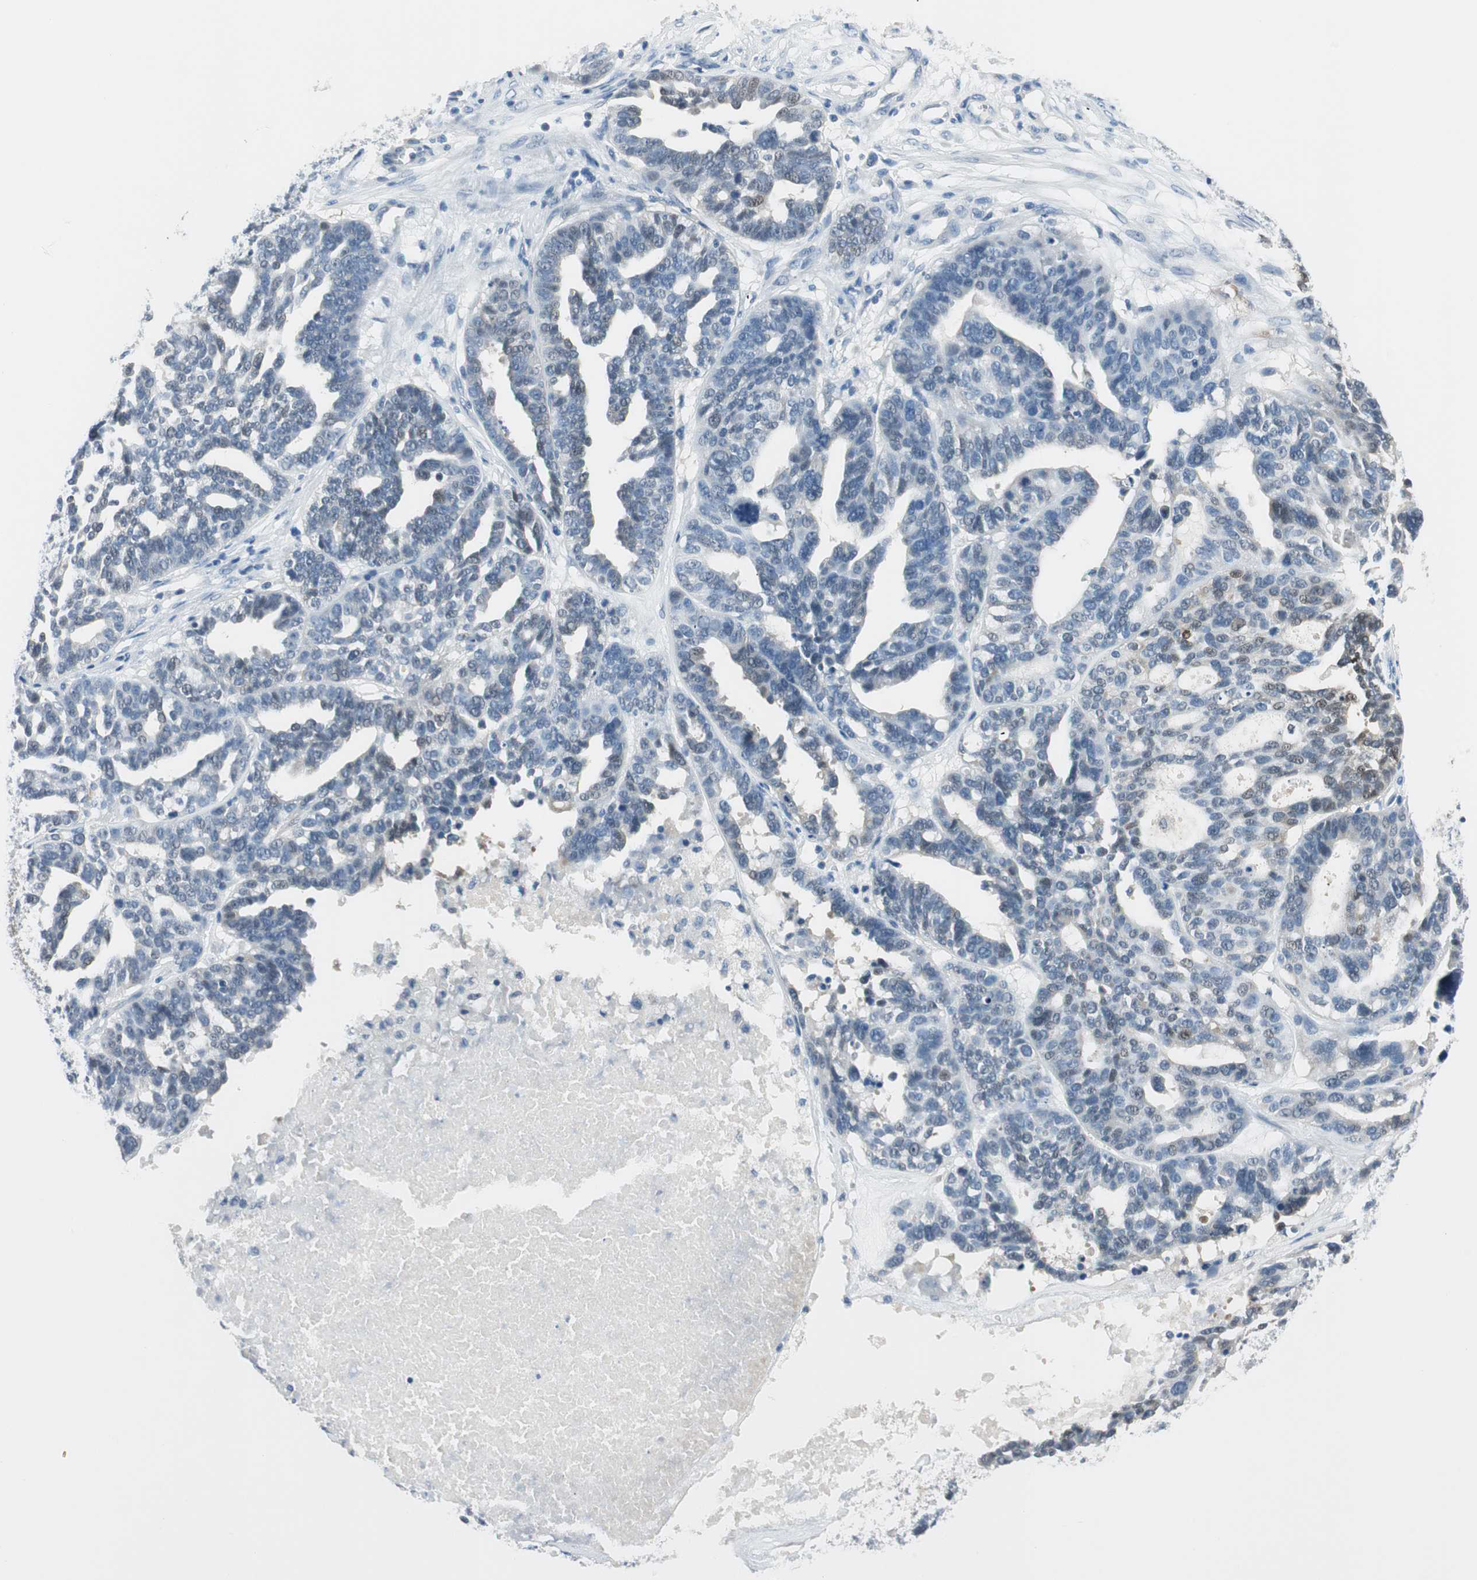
{"staining": {"intensity": "negative", "quantity": "none", "location": "none"}, "tissue": "ovarian cancer", "cell_type": "Tumor cells", "image_type": "cancer", "snomed": [{"axis": "morphology", "description": "Cystadenocarcinoma, serous, NOS"}, {"axis": "topography", "description": "Ovary"}], "caption": "Image shows no protein positivity in tumor cells of serous cystadenocarcinoma (ovarian) tissue.", "gene": "GNAO1", "patient": {"sex": "female", "age": 59}}